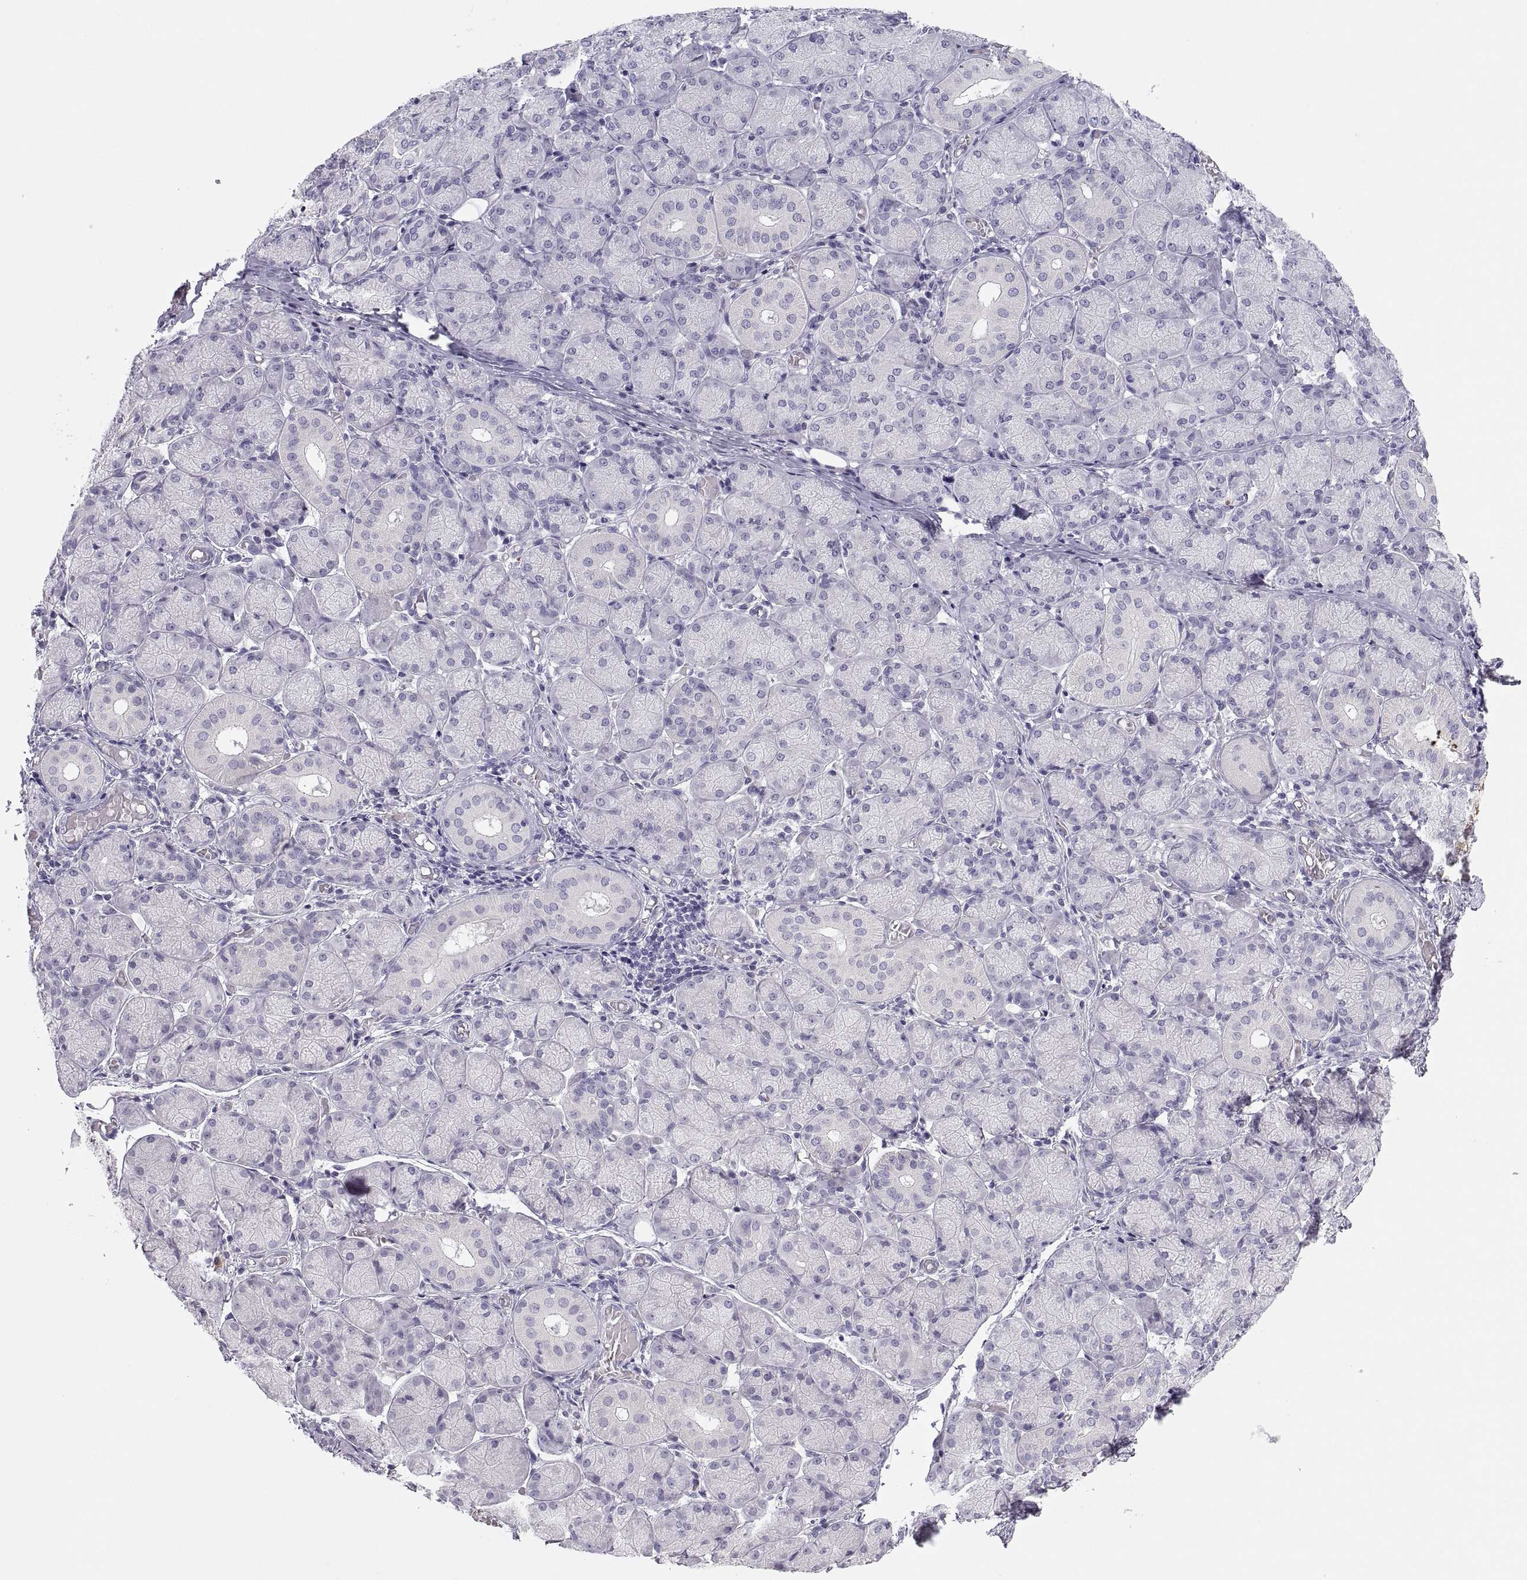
{"staining": {"intensity": "negative", "quantity": "none", "location": "none"}, "tissue": "salivary gland", "cell_type": "Glandular cells", "image_type": "normal", "snomed": [{"axis": "morphology", "description": "Normal tissue, NOS"}, {"axis": "topography", "description": "Salivary gland"}, {"axis": "topography", "description": "Peripheral nerve tissue"}], "caption": "DAB (3,3'-diaminobenzidine) immunohistochemical staining of benign salivary gland displays no significant positivity in glandular cells. The staining was performed using DAB to visualize the protein expression in brown, while the nuclei were stained in blue with hematoxylin (Magnification: 20x).", "gene": "MAGEB2", "patient": {"sex": "female", "age": 24}}